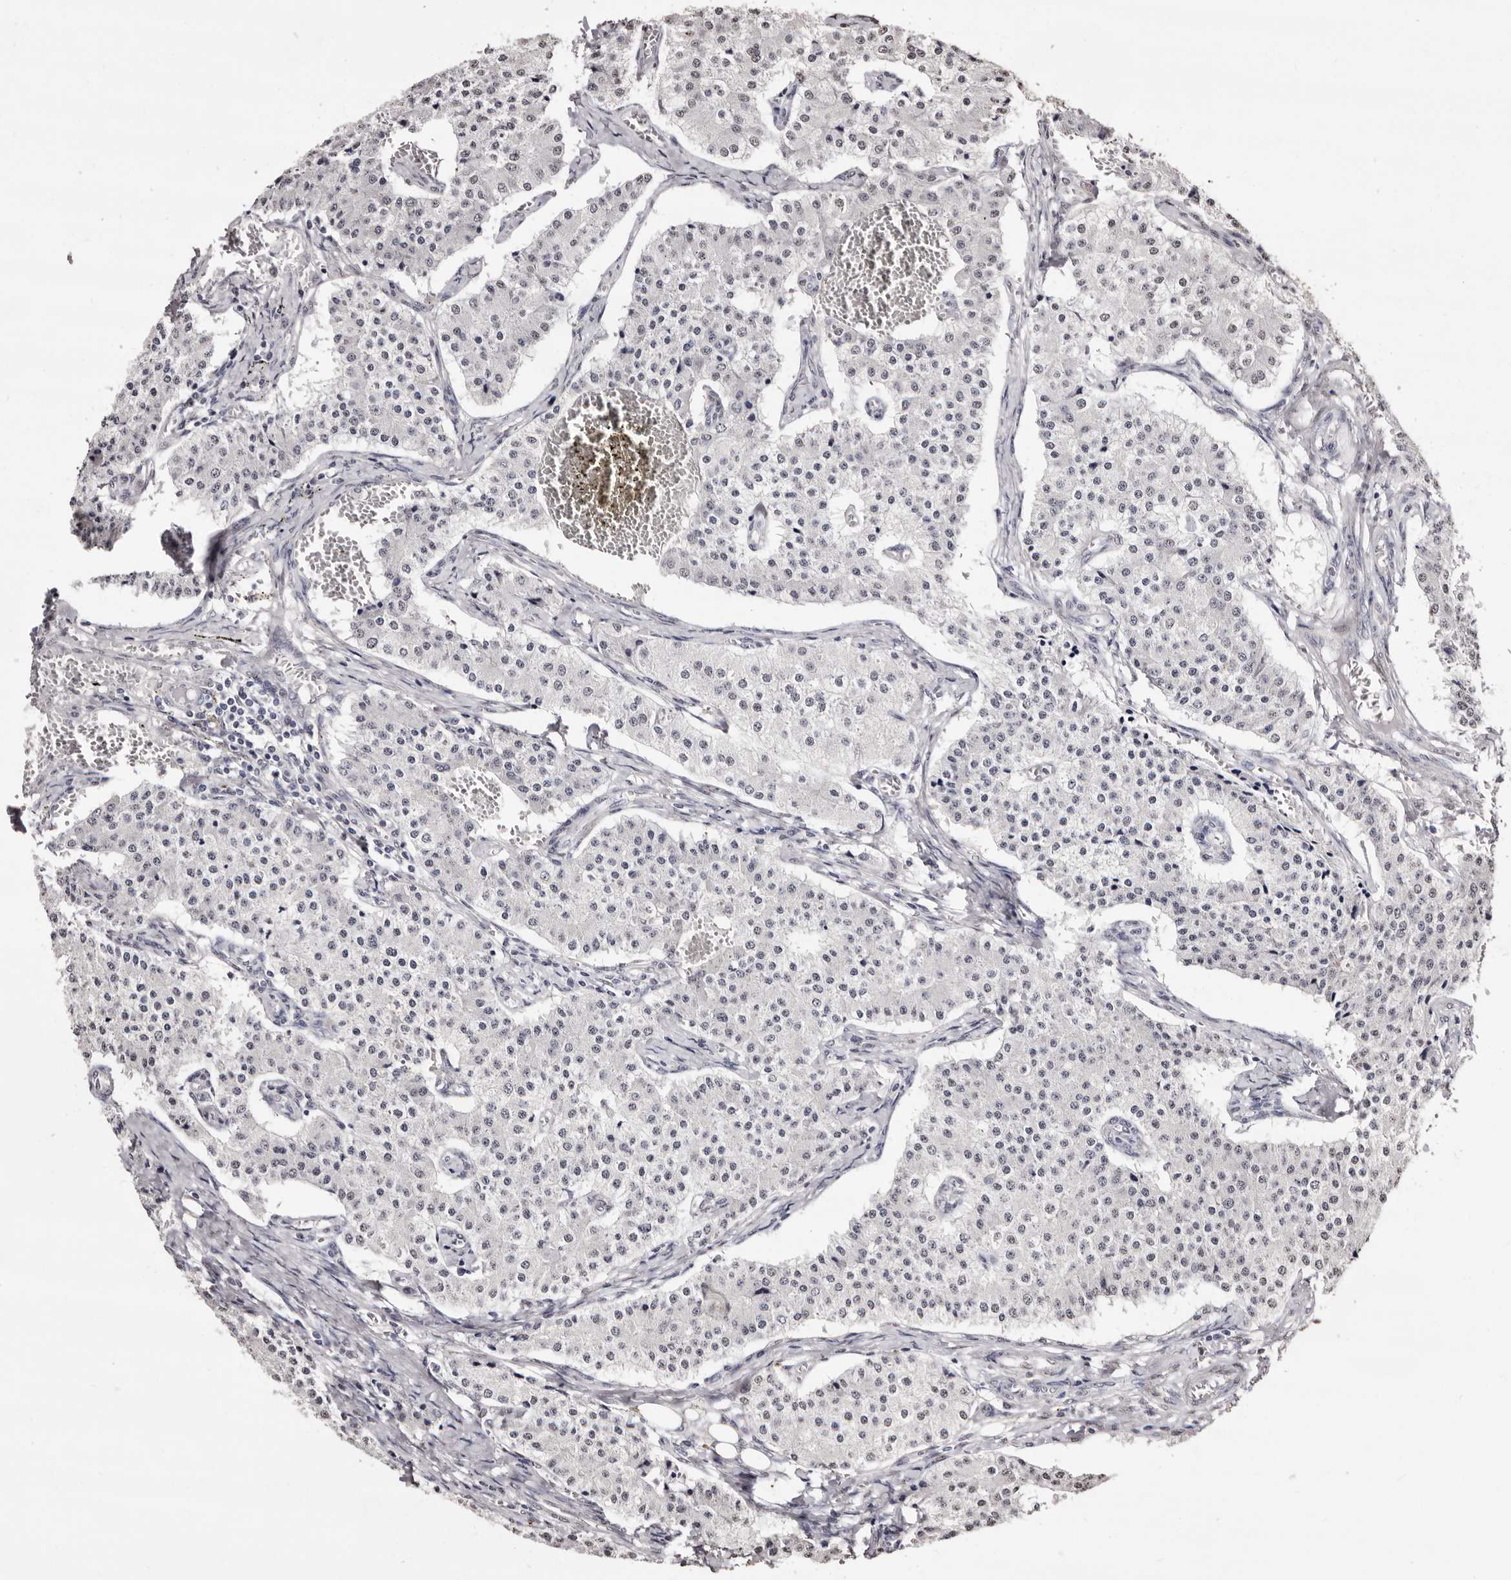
{"staining": {"intensity": "negative", "quantity": "none", "location": "none"}, "tissue": "carcinoid", "cell_type": "Tumor cells", "image_type": "cancer", "snomed": [{"axis": "morphology", "description": "Carcinoid, malignant, NOS"}, {"axis": "topography", "description": "Colon"}], "caption": "Human malignant carcinoid stained for a protein using immunohistochemistry exhibits no expression in tumor cells.", "gene": "ERBB4", "patient": {"sex": "female", "age": 52}}